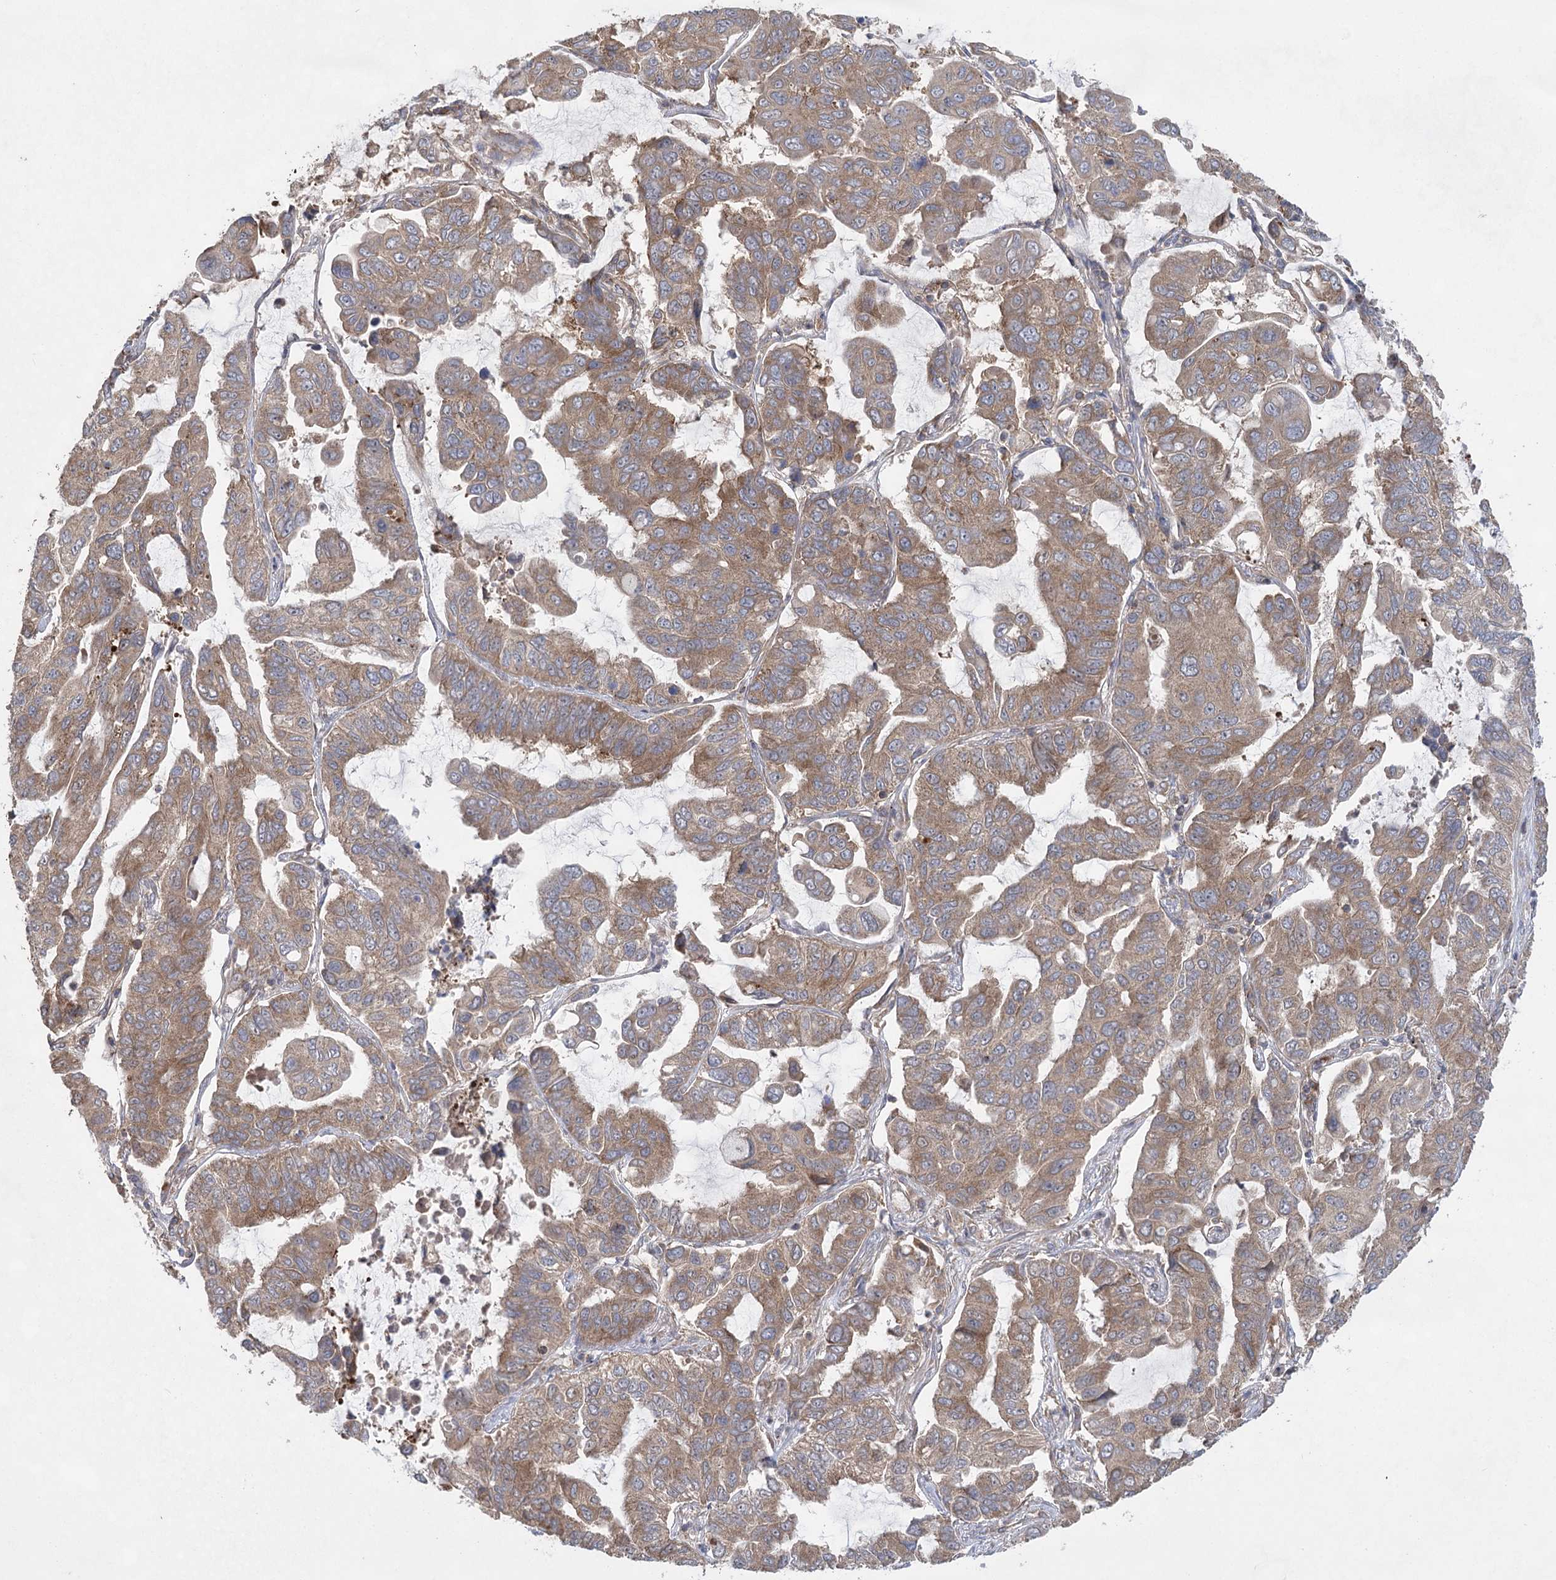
{"staining": {"intensity": "moderate", "quantity": ">75%", "location": "cytoplasmic/membranous"}, "tissue": "lung cancer", "cell_type": "Tumor cells", "image_type": "cancer", "snomed": [{"axis": "morphology", "description": "Adenocarcinoma, NOS"}, {"axis": "topography", "description": "Lung"}], "caption": "Human lung cancer (adenocarcinoma) stained for a protein (brown) exhibits moderate cytoplasmic/membranous positive expression in about >75% of tumor cells.", "gene": "EIF3A", "patient": {"sex": "male", "age": 64}}